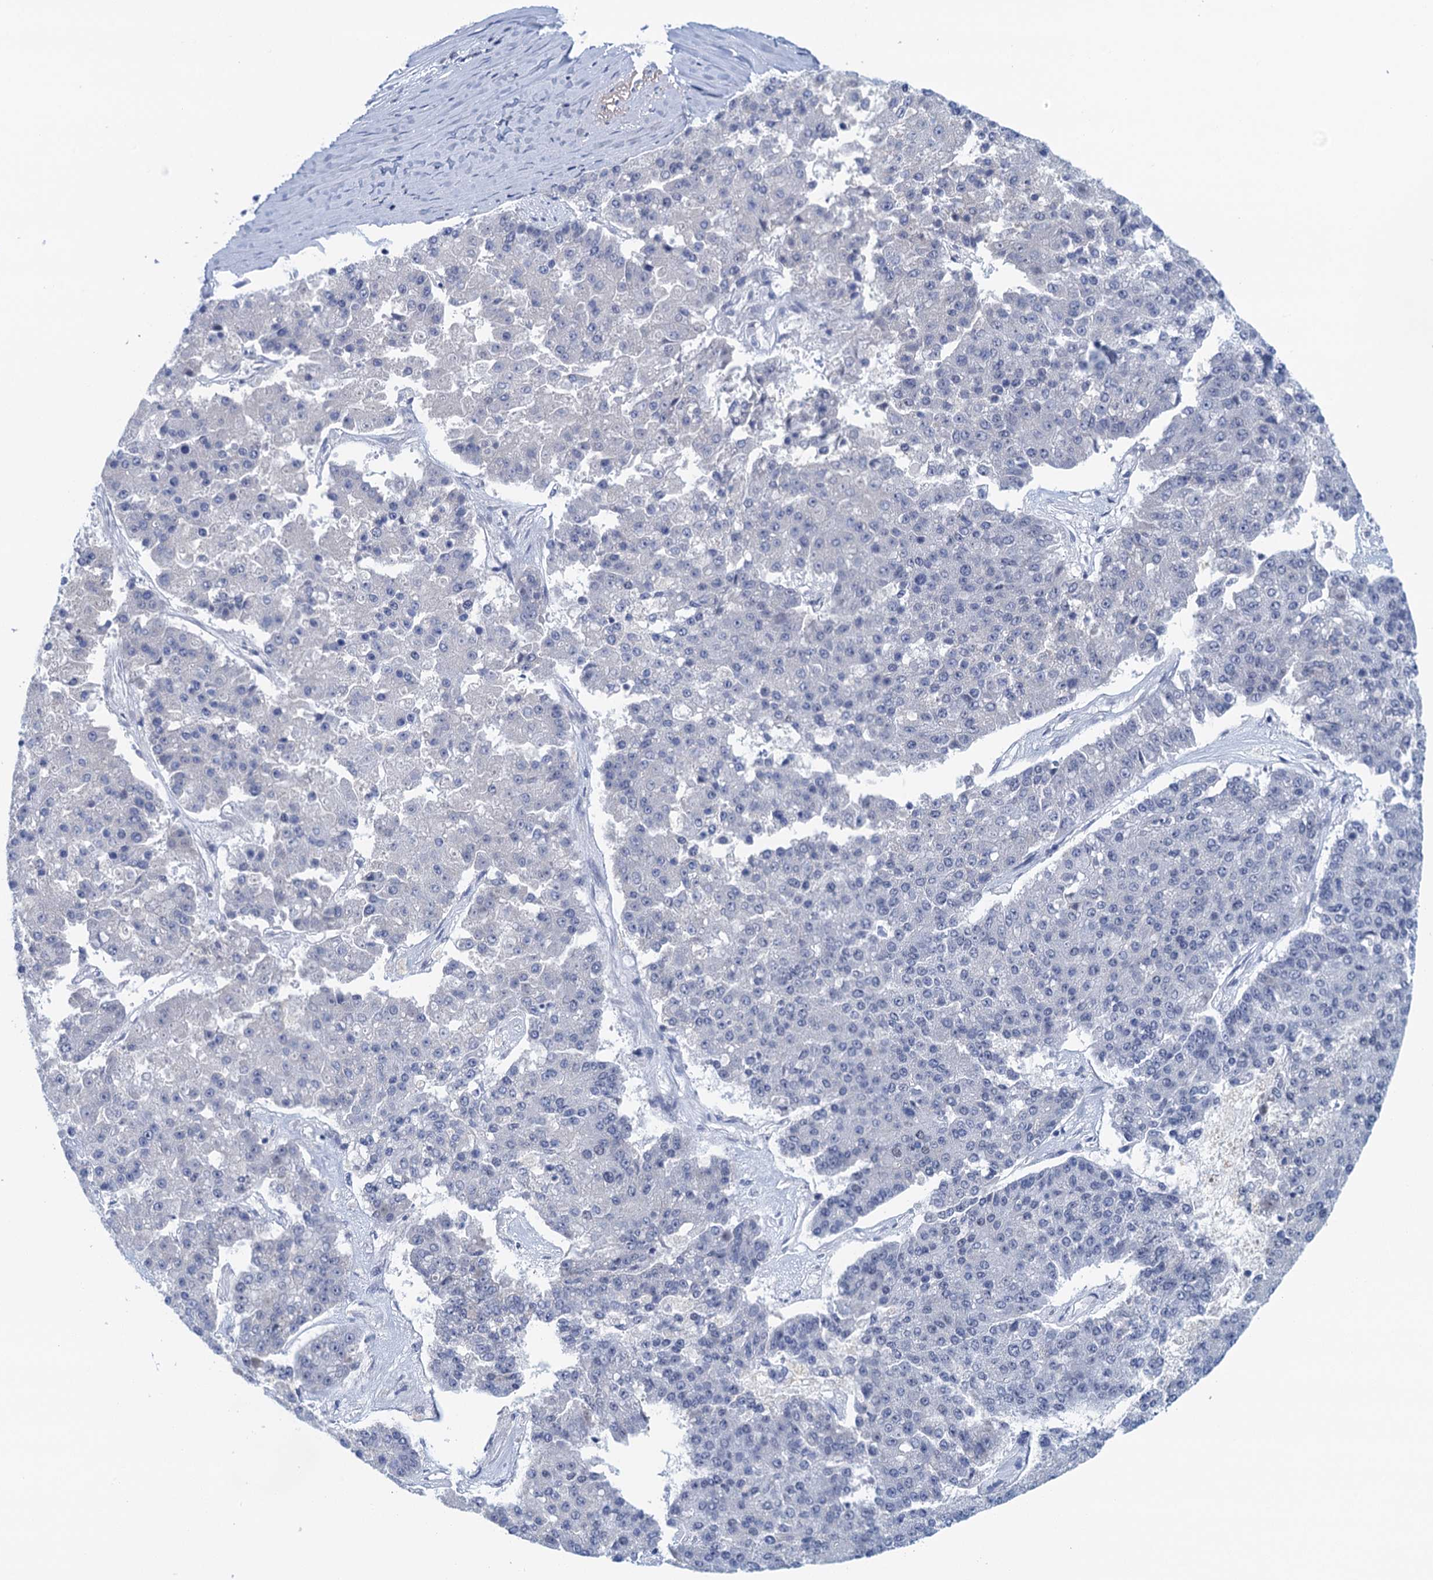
{"staining": {"intensity": "negative", "quantity": "none", "location": "none"}, "tissue": "pancreatic cancer", "cell_type": "Tumor cells", "image_type": "cancer", "snomed": [{"axis": "morphology", "description": "Adenocarcinoma, NOS"}, {"axis": "topography", "description": "Pancreas"}], "caption": "Immunohistochemical staining of adenocarcinoma (pancreatic) exhibits no significant expression in tumor cells.", "gene": "EPS8L1", "patient": {"sex": "male", "age": 50}}